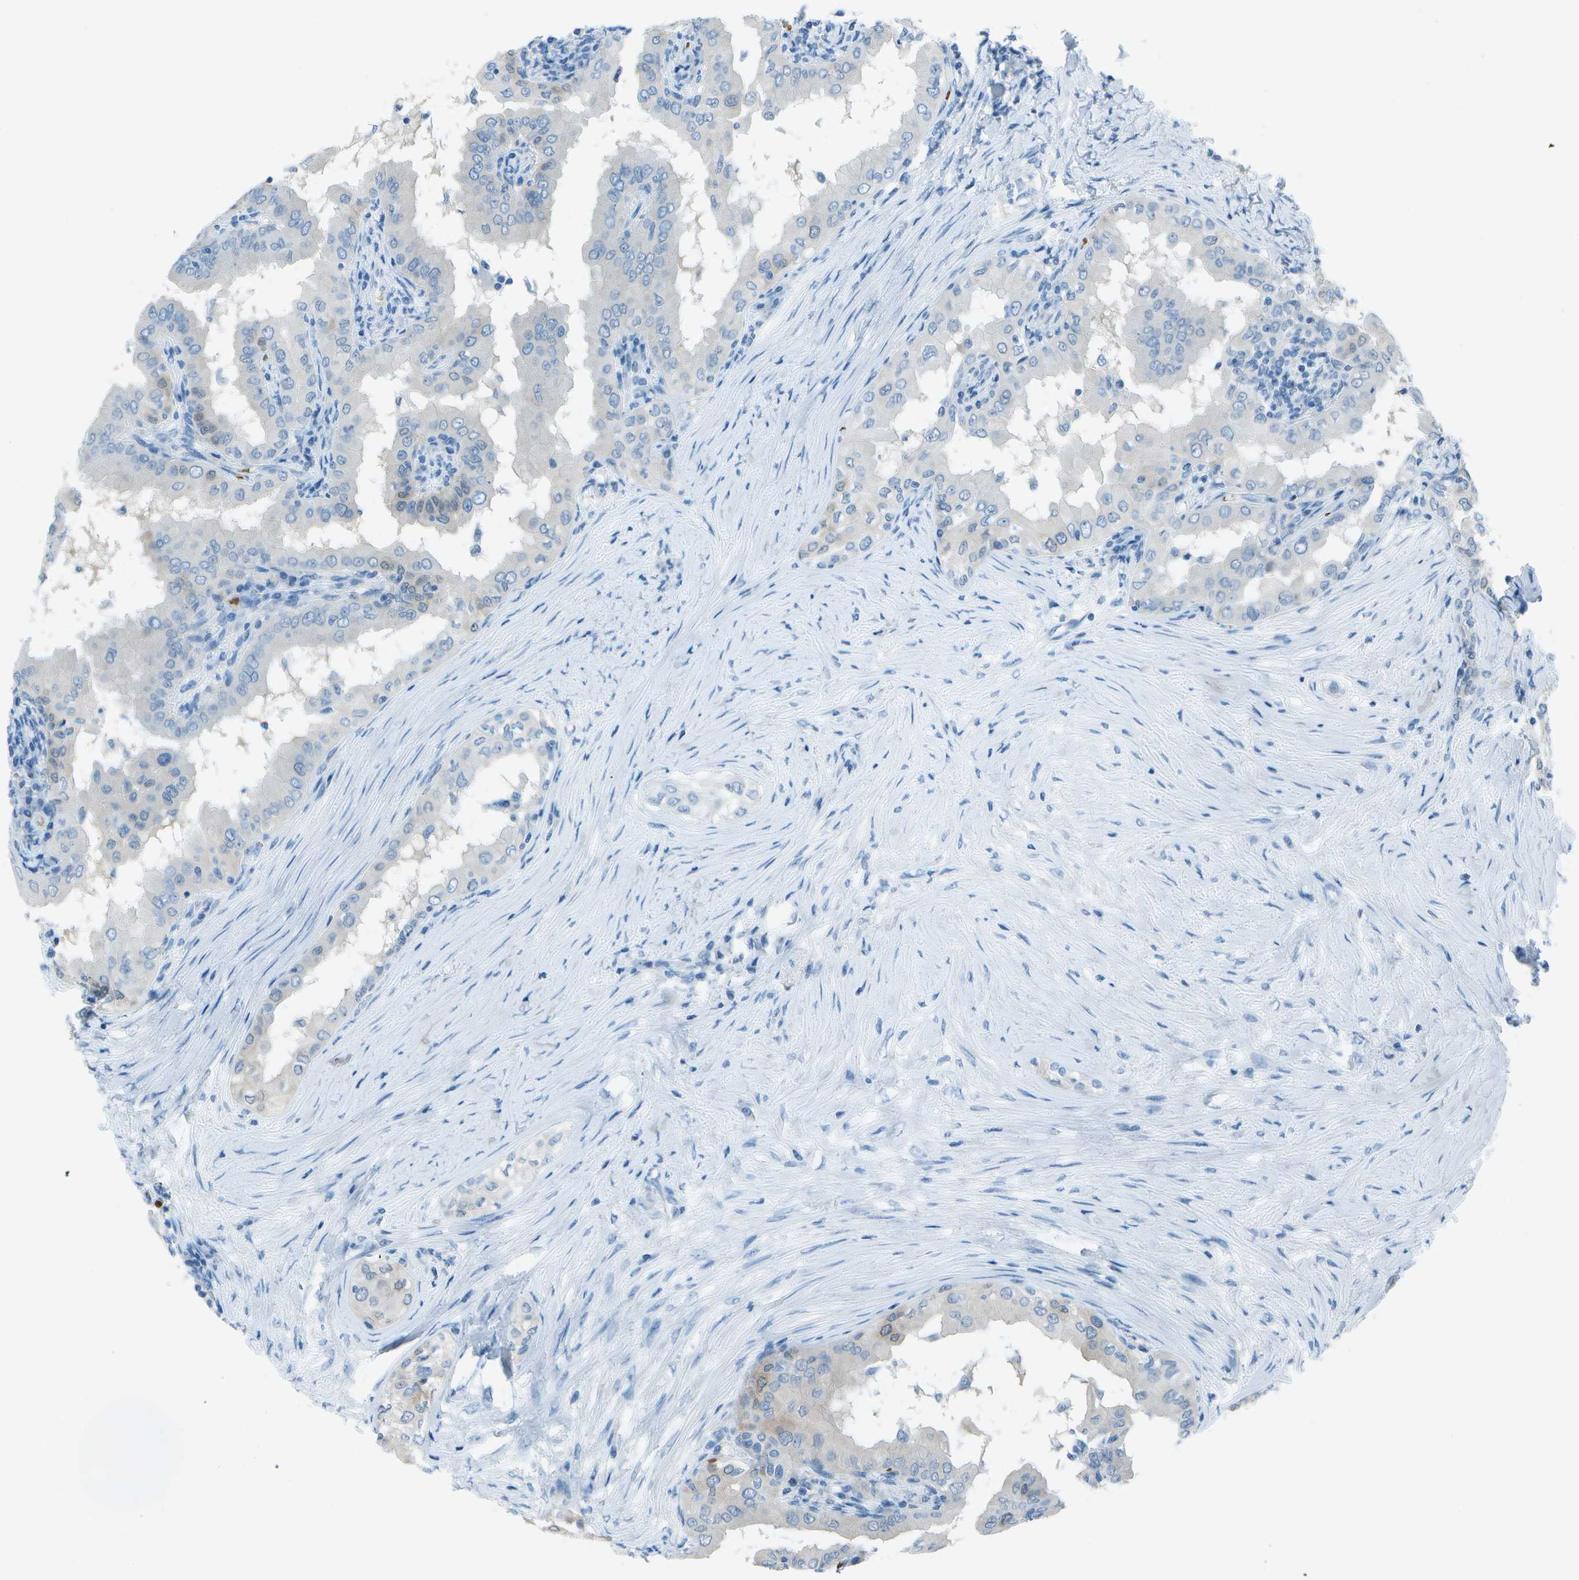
{"staining": {"intensity": "negative", "quantity": "none", "location": "none"}, "tissue": "thyroid cancer", "cell_type": "Tumor cells", "image_type": "cancer", "snomed": [{"axis": "morphology", "description": "Papillary adenocarcinoma, NOS"}, {"axis": "topography", "description": "Thyroid gland"}], "caption": "Tumor cells are negative for protein expression in human papillary adenocarcinoma (thyroid).", "gene": "ASL", "patient": {"sex": "male", "age": 33}}